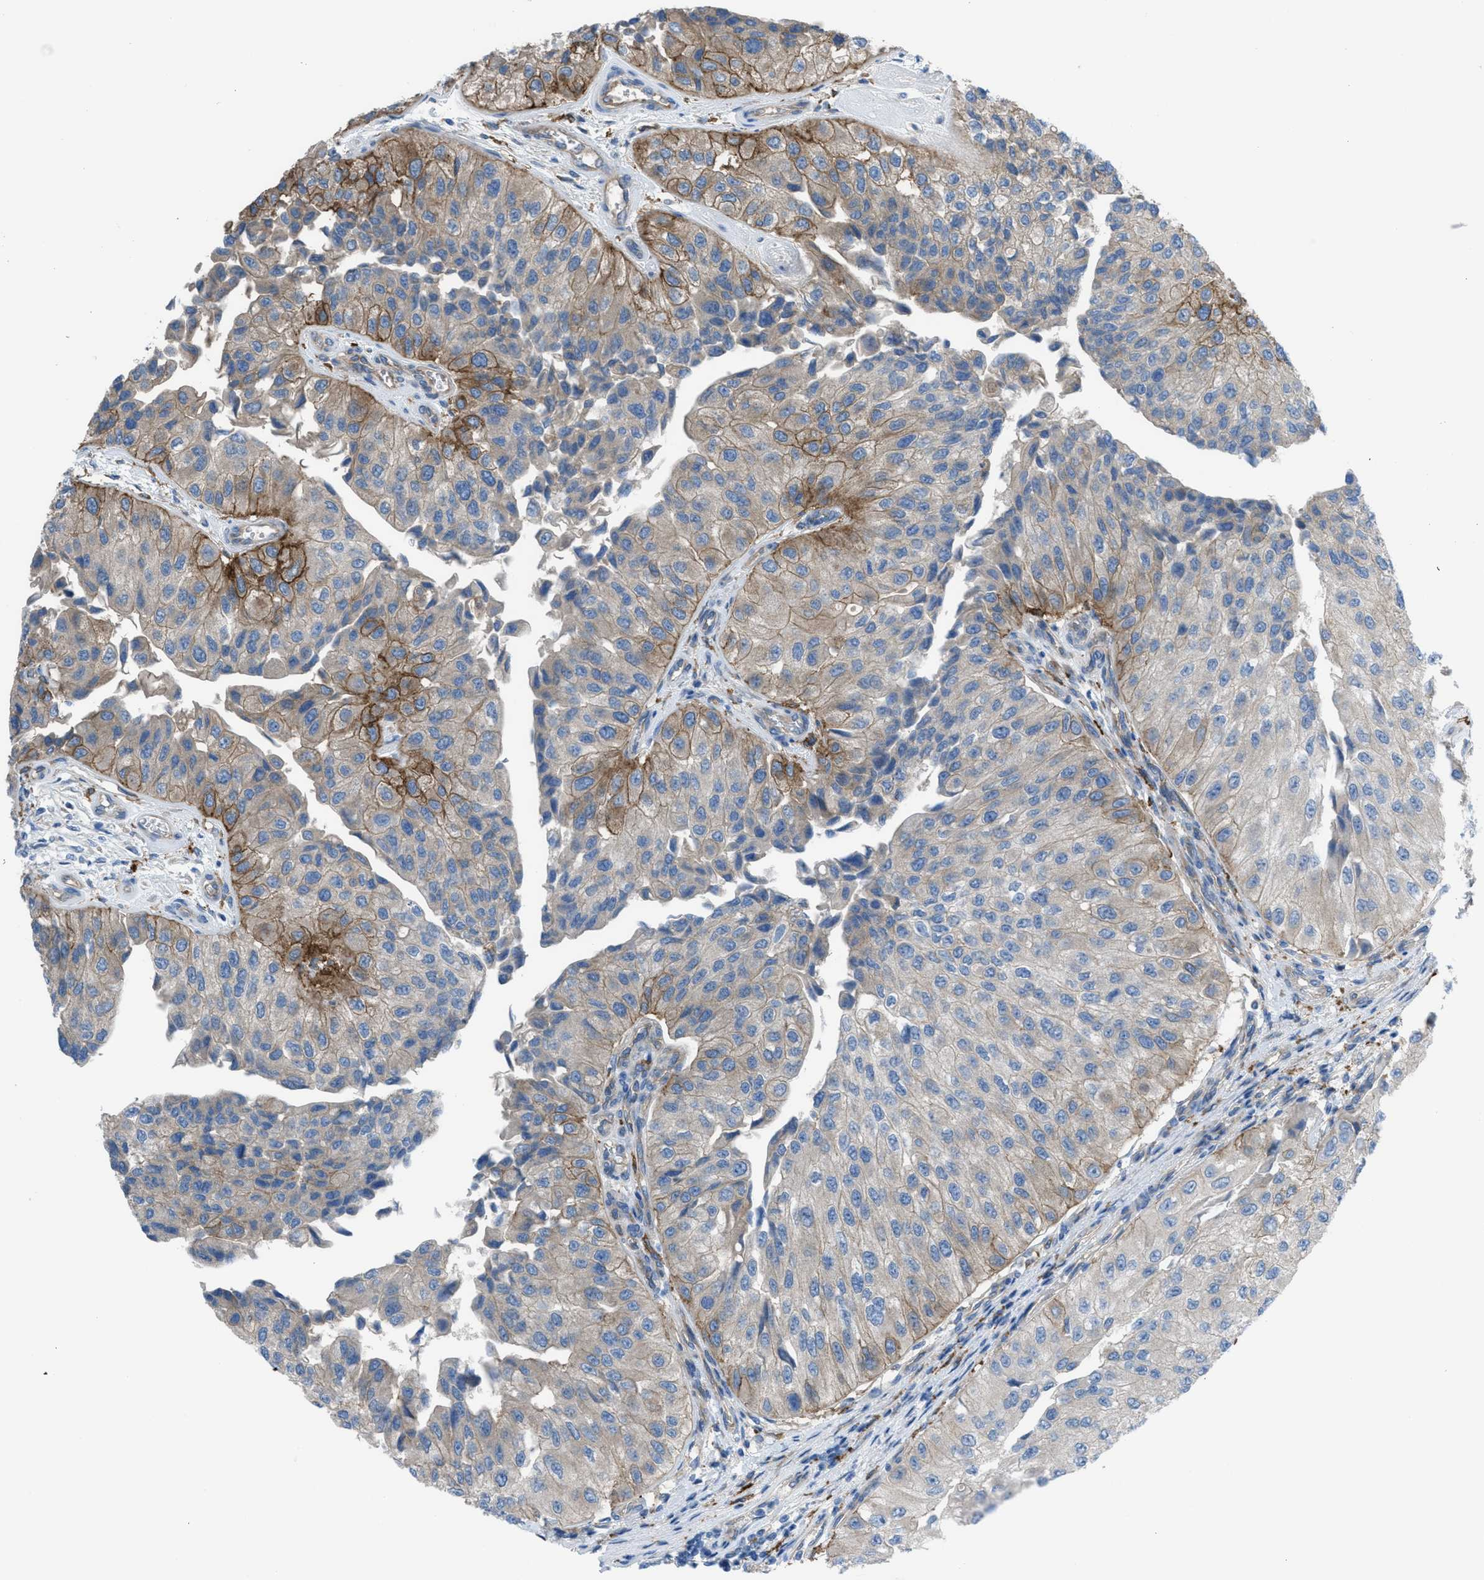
{"staining": {"intensity": "moderate", "quantity": "<25%", "location": "cytoplasmic/membranous"}, "tissue": "urothelial cancer", "cell_type": "Tumor cells", "image_type": "cancer", "snomed": [{"axis": "morphology", "description": "Urothelial carcinoma, High grade"}, {"axis": "topography", "description": "Kidney"}, {"axis": "topography", "description": "Urinary bladder"}], "caption": "Moderate cytoplasmic/membranous protein expression is seen in about <25% of tumor cells in urothelial cancer. The protein is shown in brown color, while the nuclei are stained blue.", "gene": "EGFR", "patient": {"sex": "male", "age": 77}}